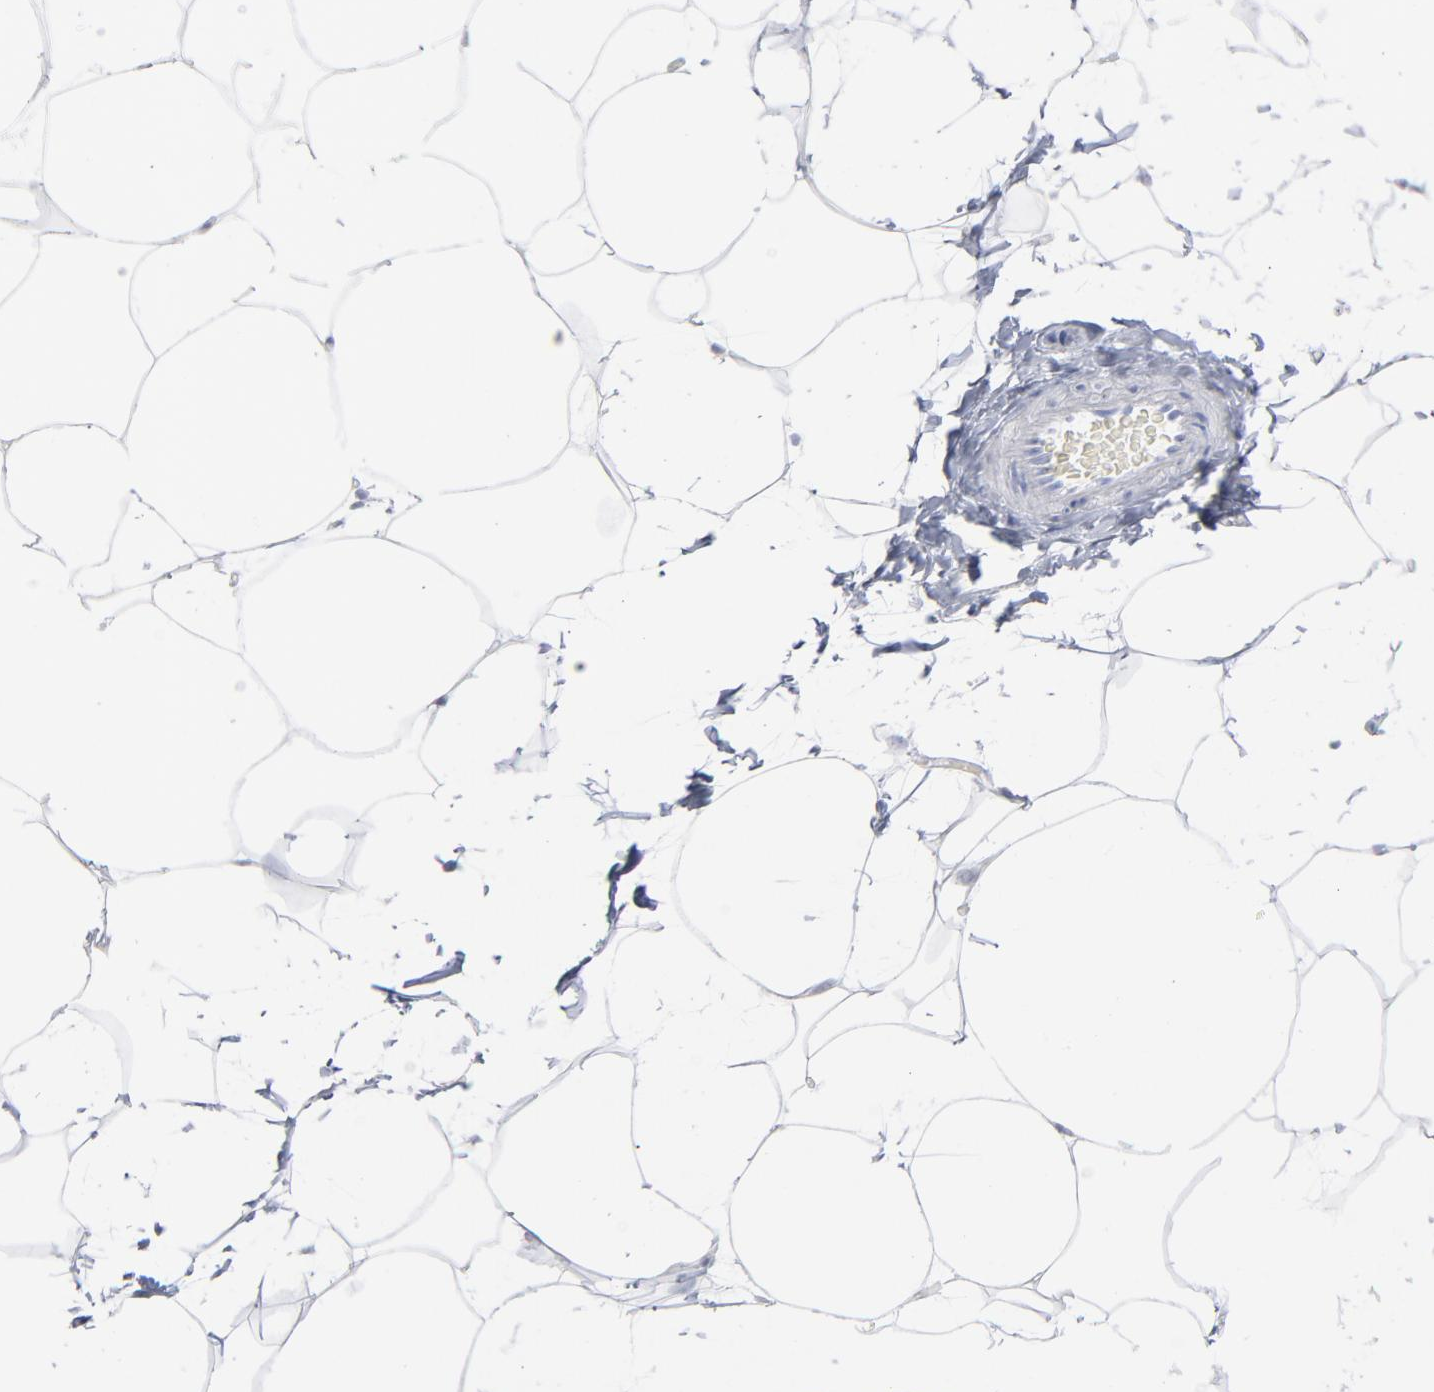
{"staining": {"intensity": "negative", "quantity": "none", "location": "none"}, "tissue": "adipose tissue", "cell_type": "Adipocytes", "image_type": "normal", "snomed": [{"axis": "morphology", "description": "Normal tissue, NOS"}, {"axis": "morphology", "description": "Duct carcinoma"}, {"axis": "topography", "description": "Breast"}, {"axis": "topography", "description": "Adipose tissue"}], "caption": "Immunohistochemistry (IHC) micrograph of benign adipose tissue: human adipose tissue stained with DAB demonstrates no significant protein expression in adipocytes. (Stains: DAB (3,3'-diaminobenzidine) IHC with hematoxylin counter stain, Microscopy: brightfield microscopy at high magnification).", "gene": "P2RY8", "patient": {"sex": "female", "age": 37}}